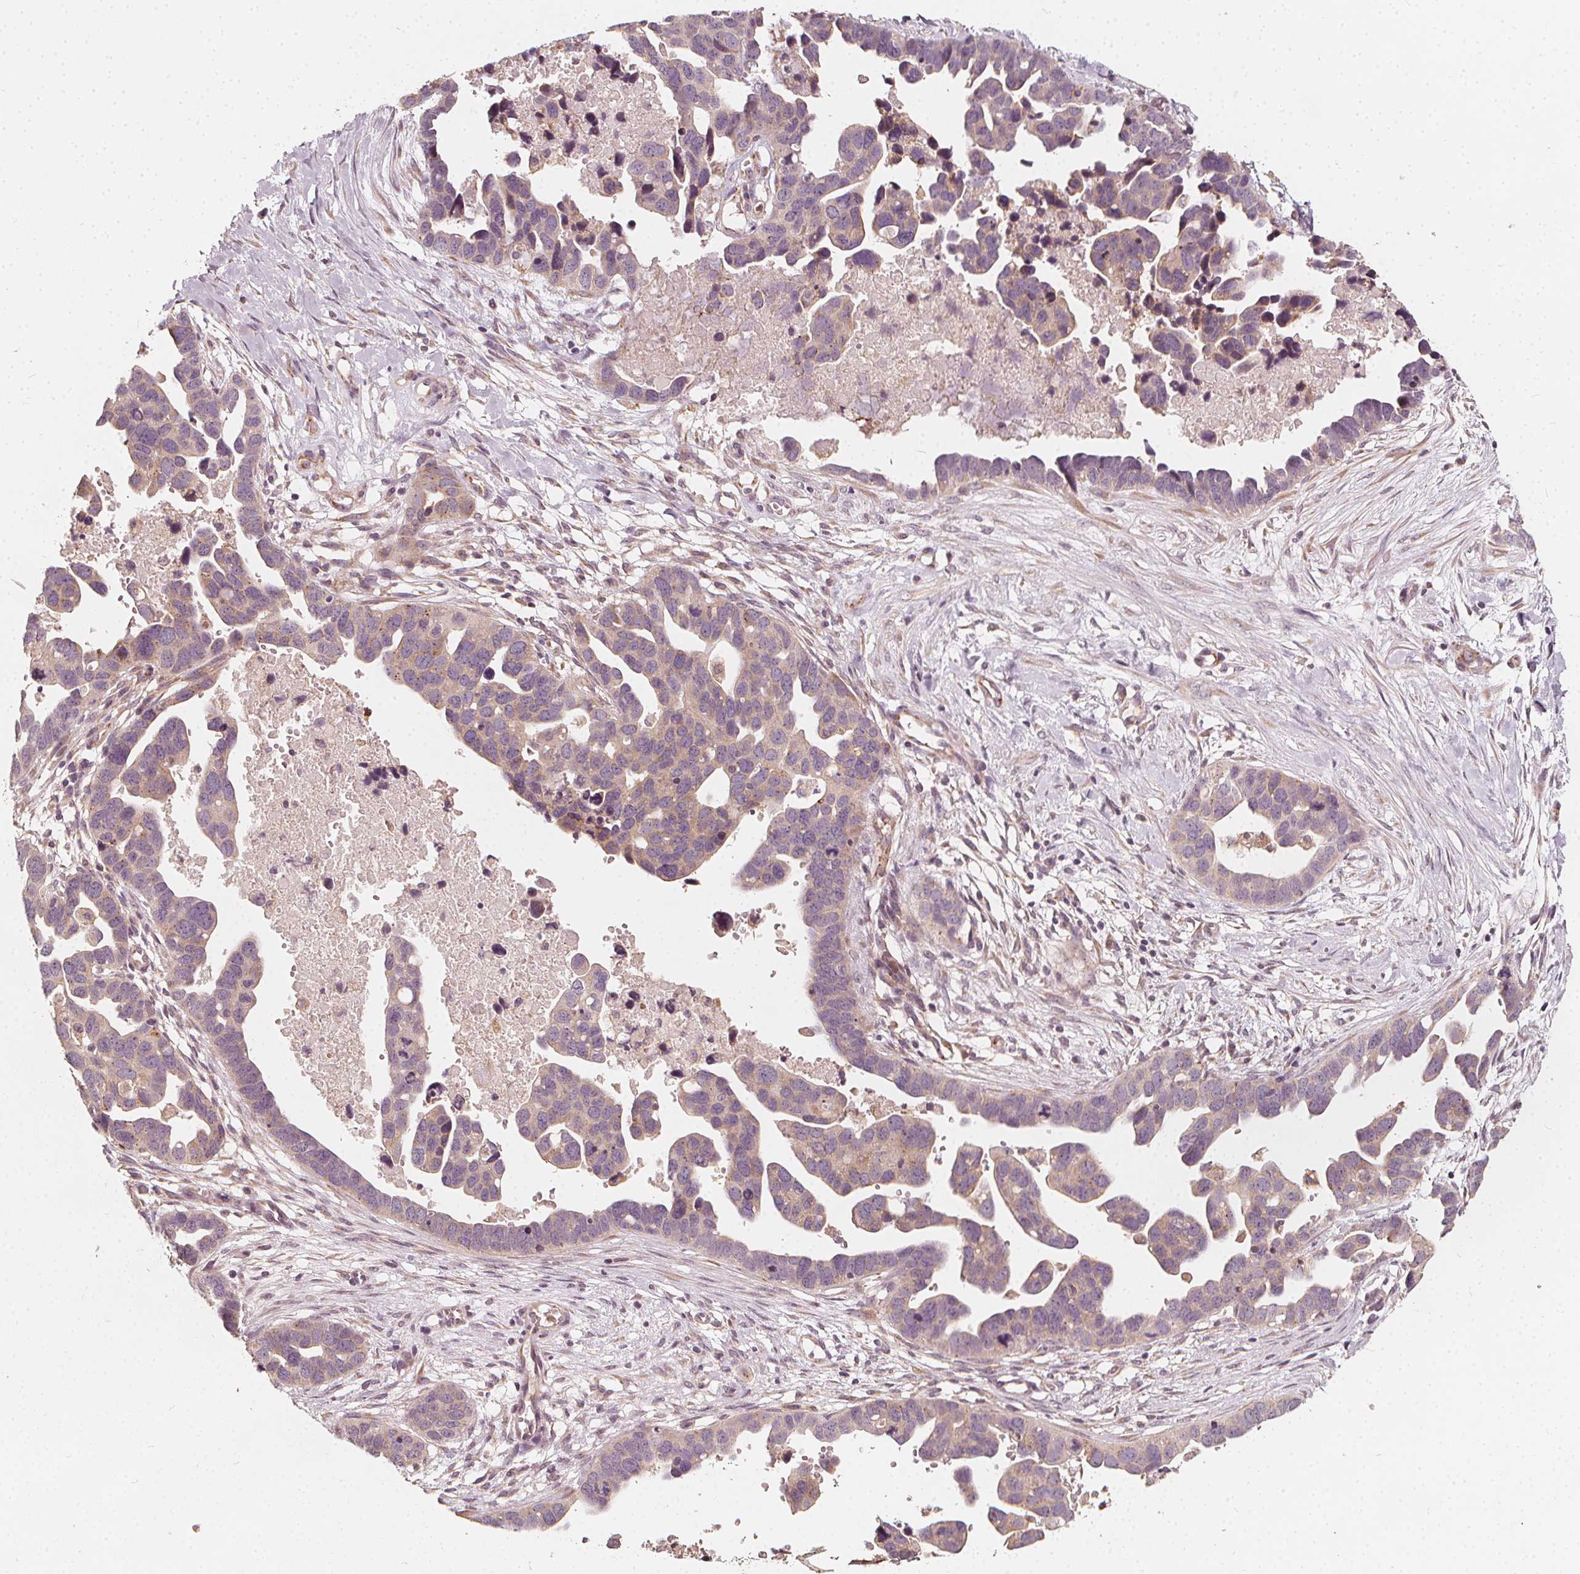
{"staining": {"intensity": "weak", "quantity": "<25%", "location": "cytoplasmic/membranous"}, "tissue": "ovarian cancer", "cell_type": "Tumor cells", "image_type": "cancer", "snomed": [{"axis": "morphology", "description": "Cystadenocarcinoma, serous, NOS"}, {"axis": "topography", "description": "Ovary"}], "caption": "DAB (3,3'-diaminobenzidine) immunohistochemical staining of ovarian cancer shows no significant expression in tumor cells. (Immunohistochemistry (ihc), brightfield microscopy, high magnification).", "gene": "NPC1L1", "patient": {"sex": "female", "age": 54}}